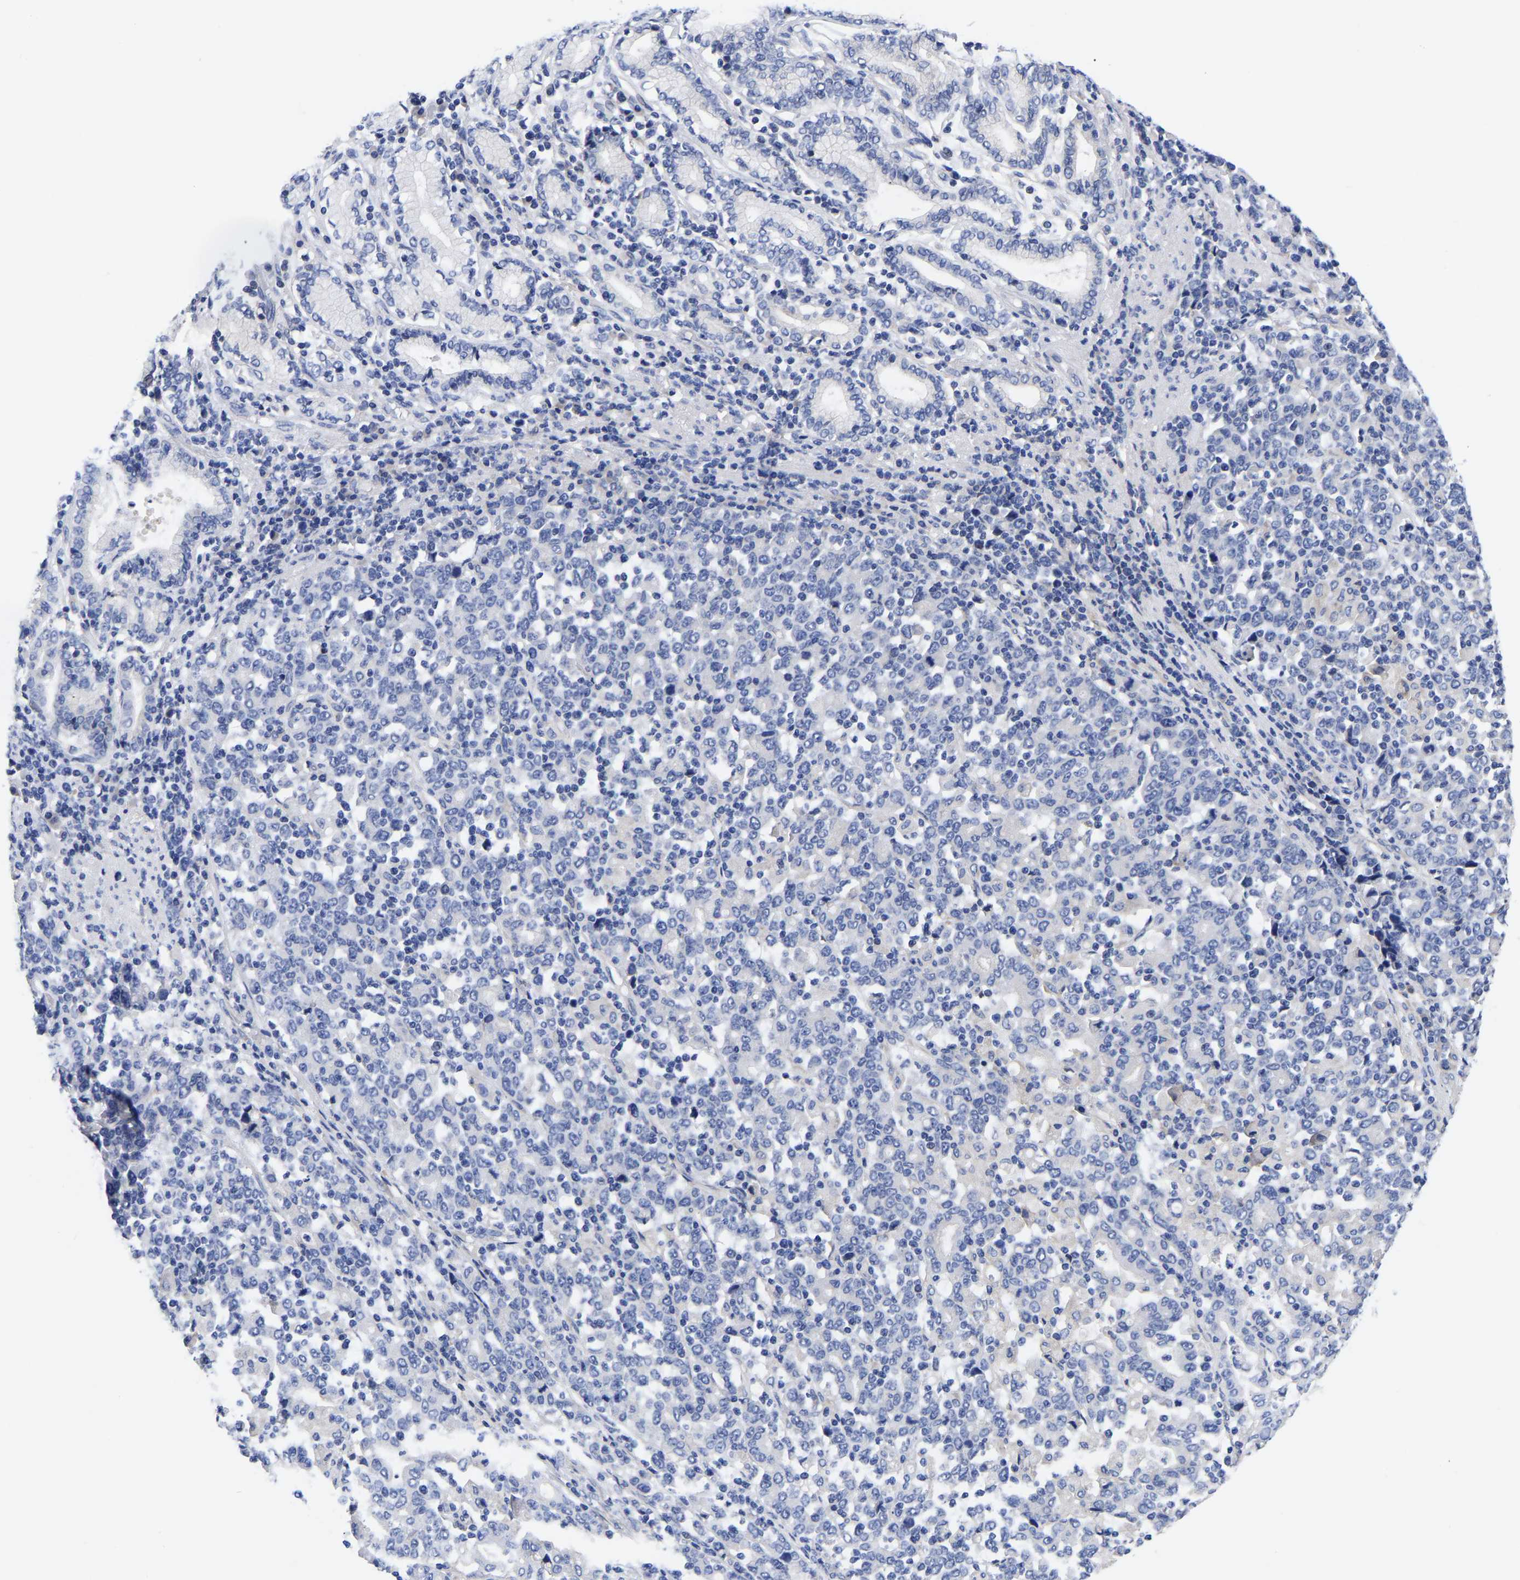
{"staining": {"intensity": "negative", "quantity": "none", "location": "none"}, "tissue": "stomach cancer", "cell_type": "Tumor cells", "image_type": "cancer", "snomed": [{"axis": "morphology", "description": "Adenocarcinoma, NOS"}, {"axis": "topography", "description": "Stomach, upper"}], "caption": "Tumor cells are negative for protein expression in human stomach cancer (adenocarcinoma).", "gene": "CFAP298", "patient": {"sex": "male", "age": 69}}